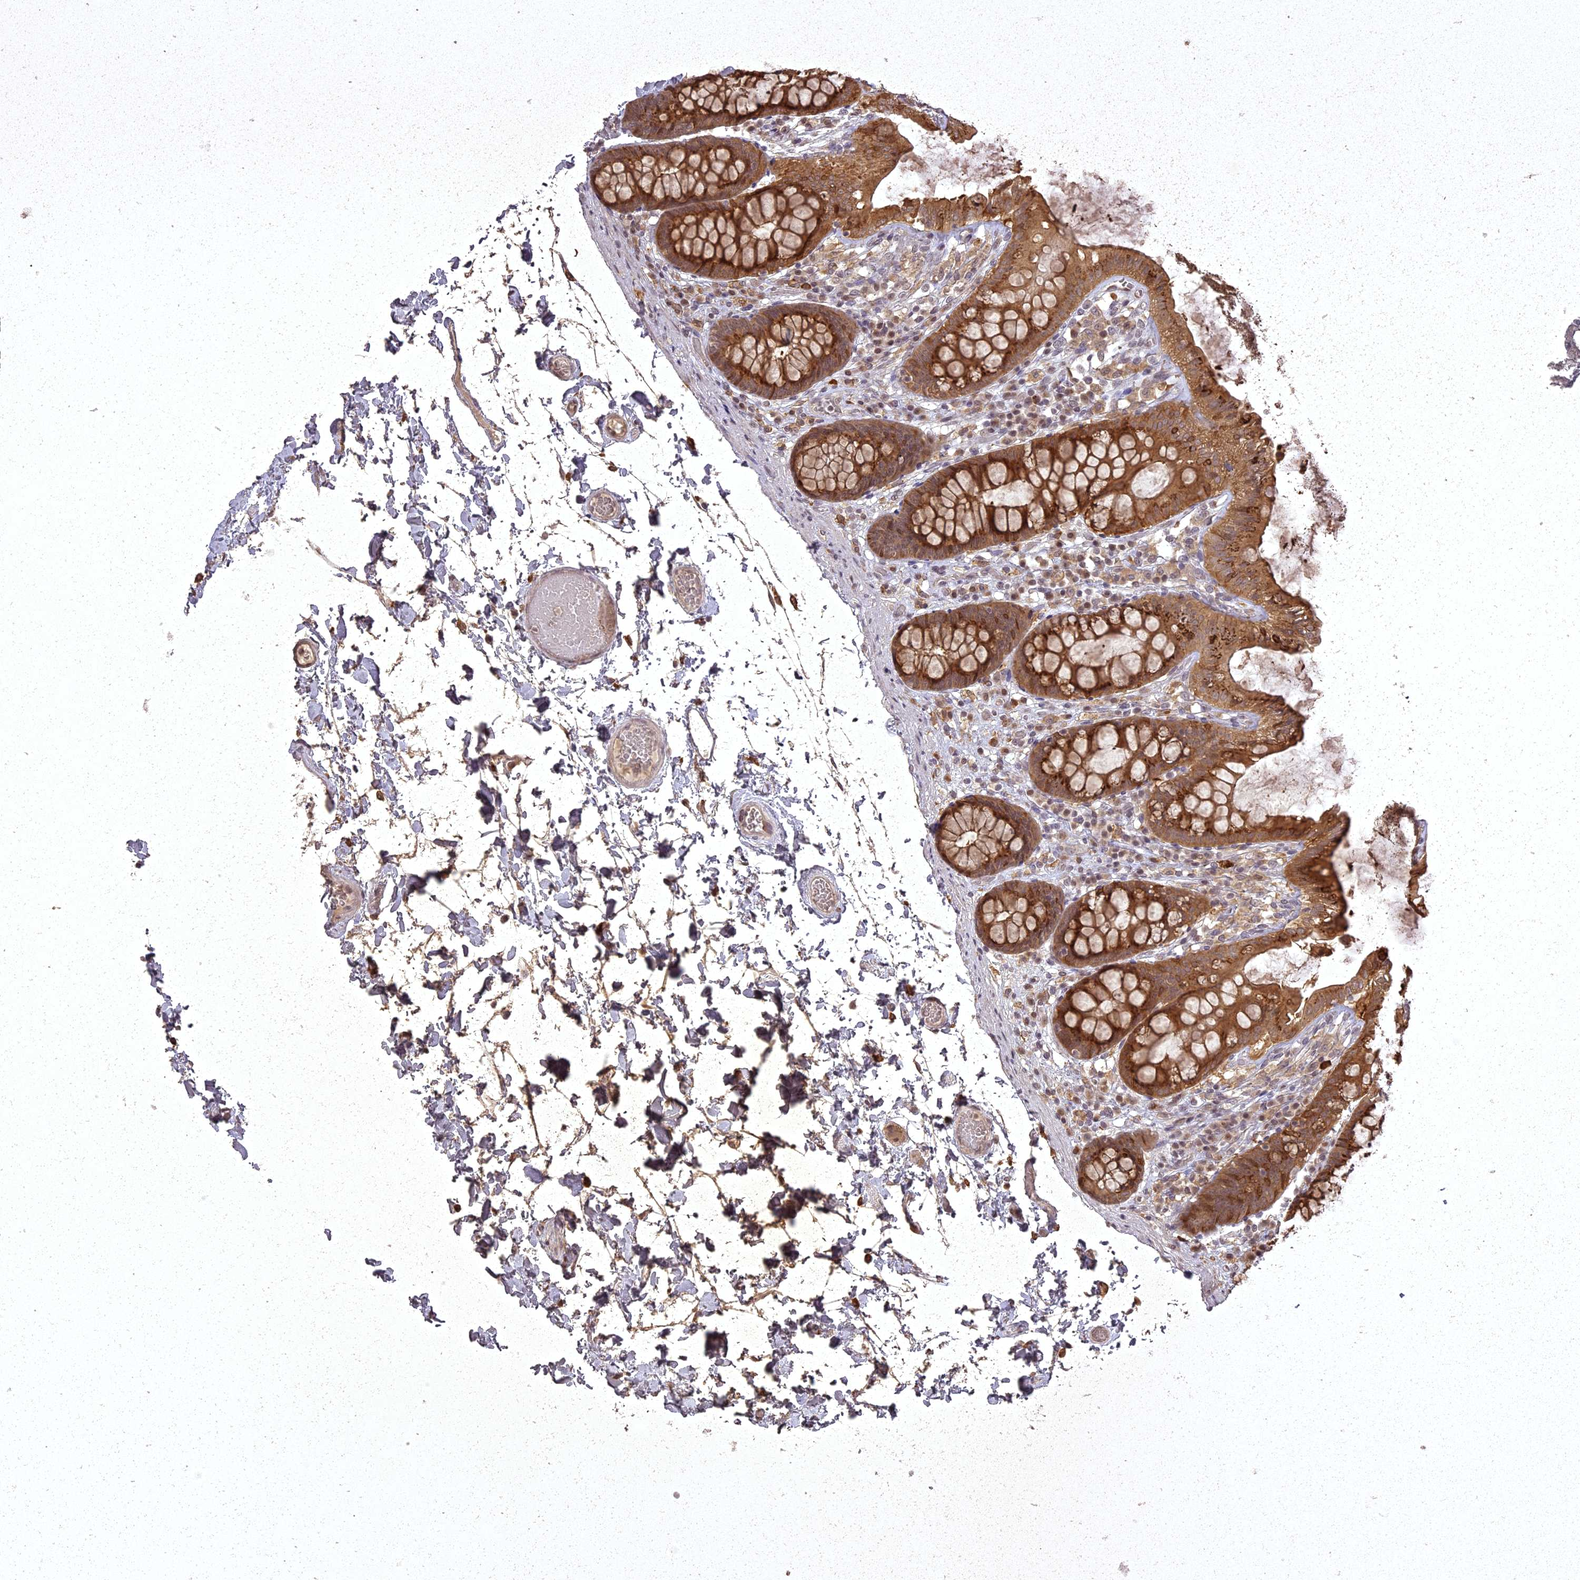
{"staining": {"intensity": "weak", "quantity": ">75%", "location": "cytoplasmic/membranous"}, "tissue": "colon", "cell_type": "Endothelial cells", "image_type": "normal", "snomed": [{"axis": "morphology", "description": "Normal tissue, NOS"}, {"axis": "topography", "description": "Colon"}], "caption": "Protein staining shows weak cytoplasmic/membranous staining in approximately >75% of endothelial cells in normal colon.", "gene": "ING5", "patient": {"sex": "male", "age": 84}}